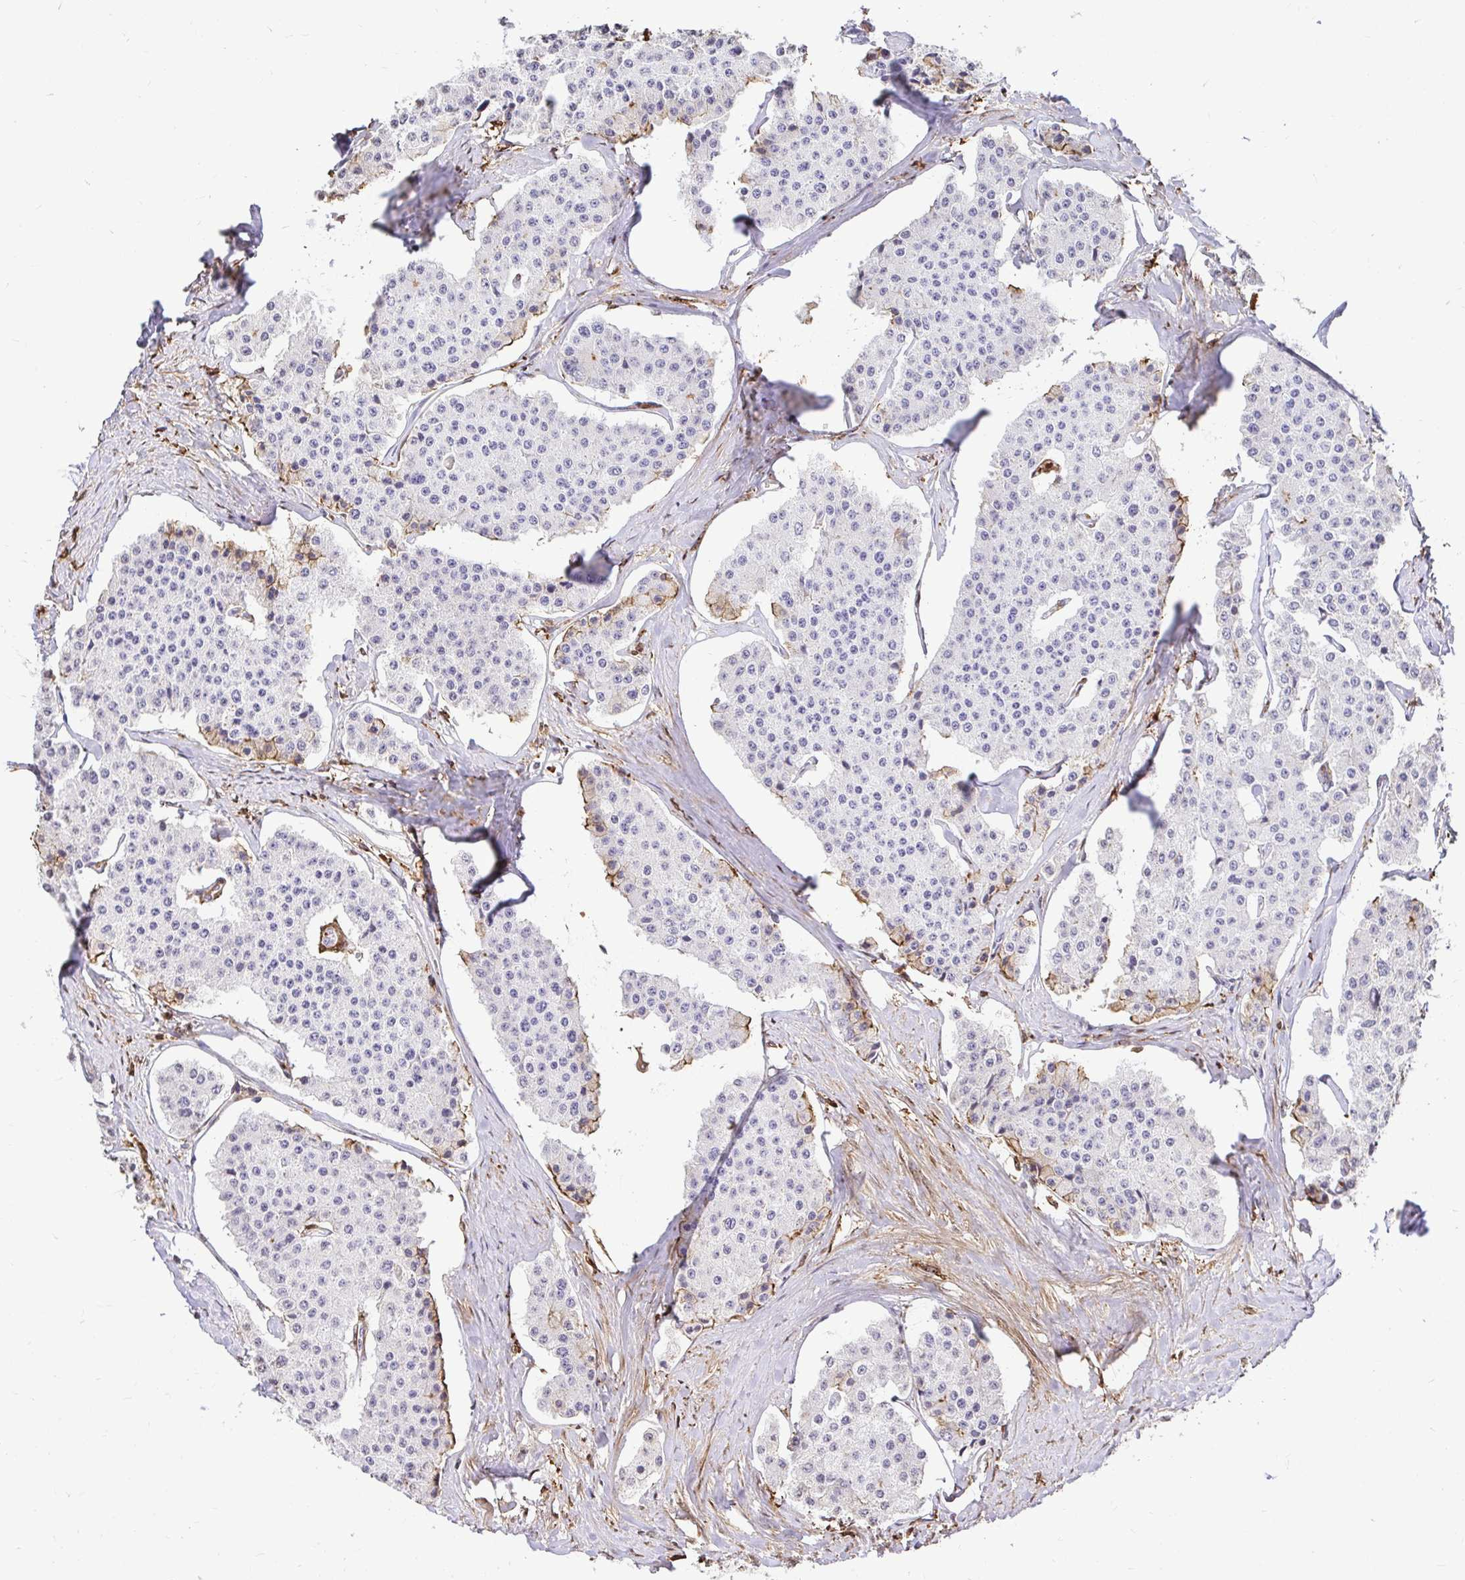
{"staining": {"intensity": "moderate", "quantity": "<25%", "location": "cytoplasmic/membranous"}, "tissue": "carcinoid", "cell_type": "Tumor cells", "image_type": "cancer", "snomed": [{"axis": "morphology", "description": "Carcinoid, malignant, NOS"}, {"axis": "topography", "description": "Small intestine"}], "caption": "Protein analysis of carcinoid (malignant) tissue shows moderate cytoplasmic/membranous positivity in approximately <25% of tumor cells.", "gene": "GSN", "patient": {"sex": "female", "age": 65}}